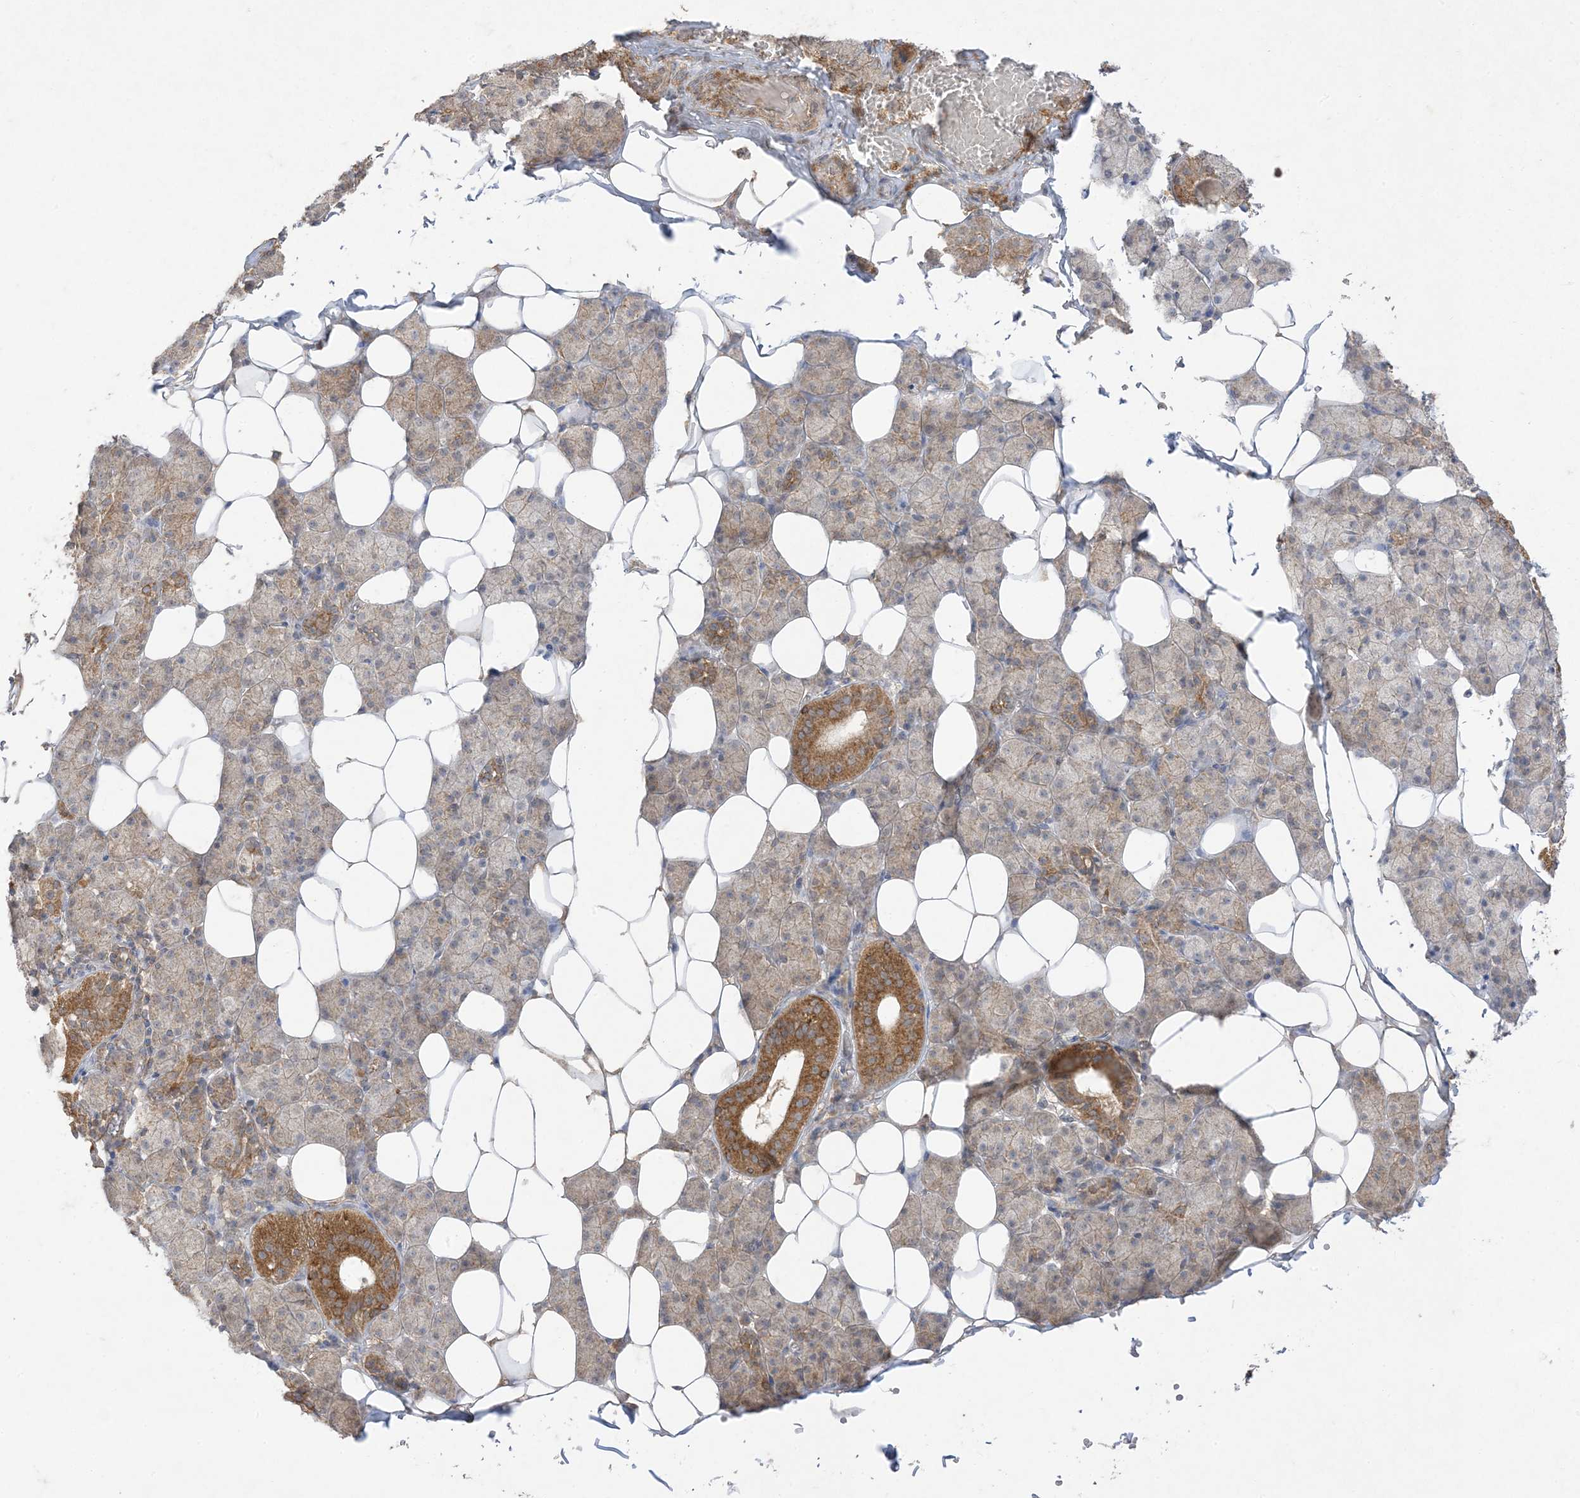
{"staining": {"intensity": "moderate", "quantity": "25%-75%", "location": "cytoplasmic/membranous"}, "tissue": "salivary gland", "cell_type": "Glandular cells", "image_type": "normal", "snomed": [{"axis": "morphology", "description": "Normal tissue, NOS"}, {"axis": "topography", "description": "Salivary gland"}], "caption": "Immunohistochemistry (IHC) photomicrograph of normal salivary gland stained for a protein (brown), which displays medium levels of moderate cytoplasmic/membranous positivity in approximately 25%-75% of glandular cells.", "gene": "UBE2C", "patient": {"sex": "female", "age": 33}}